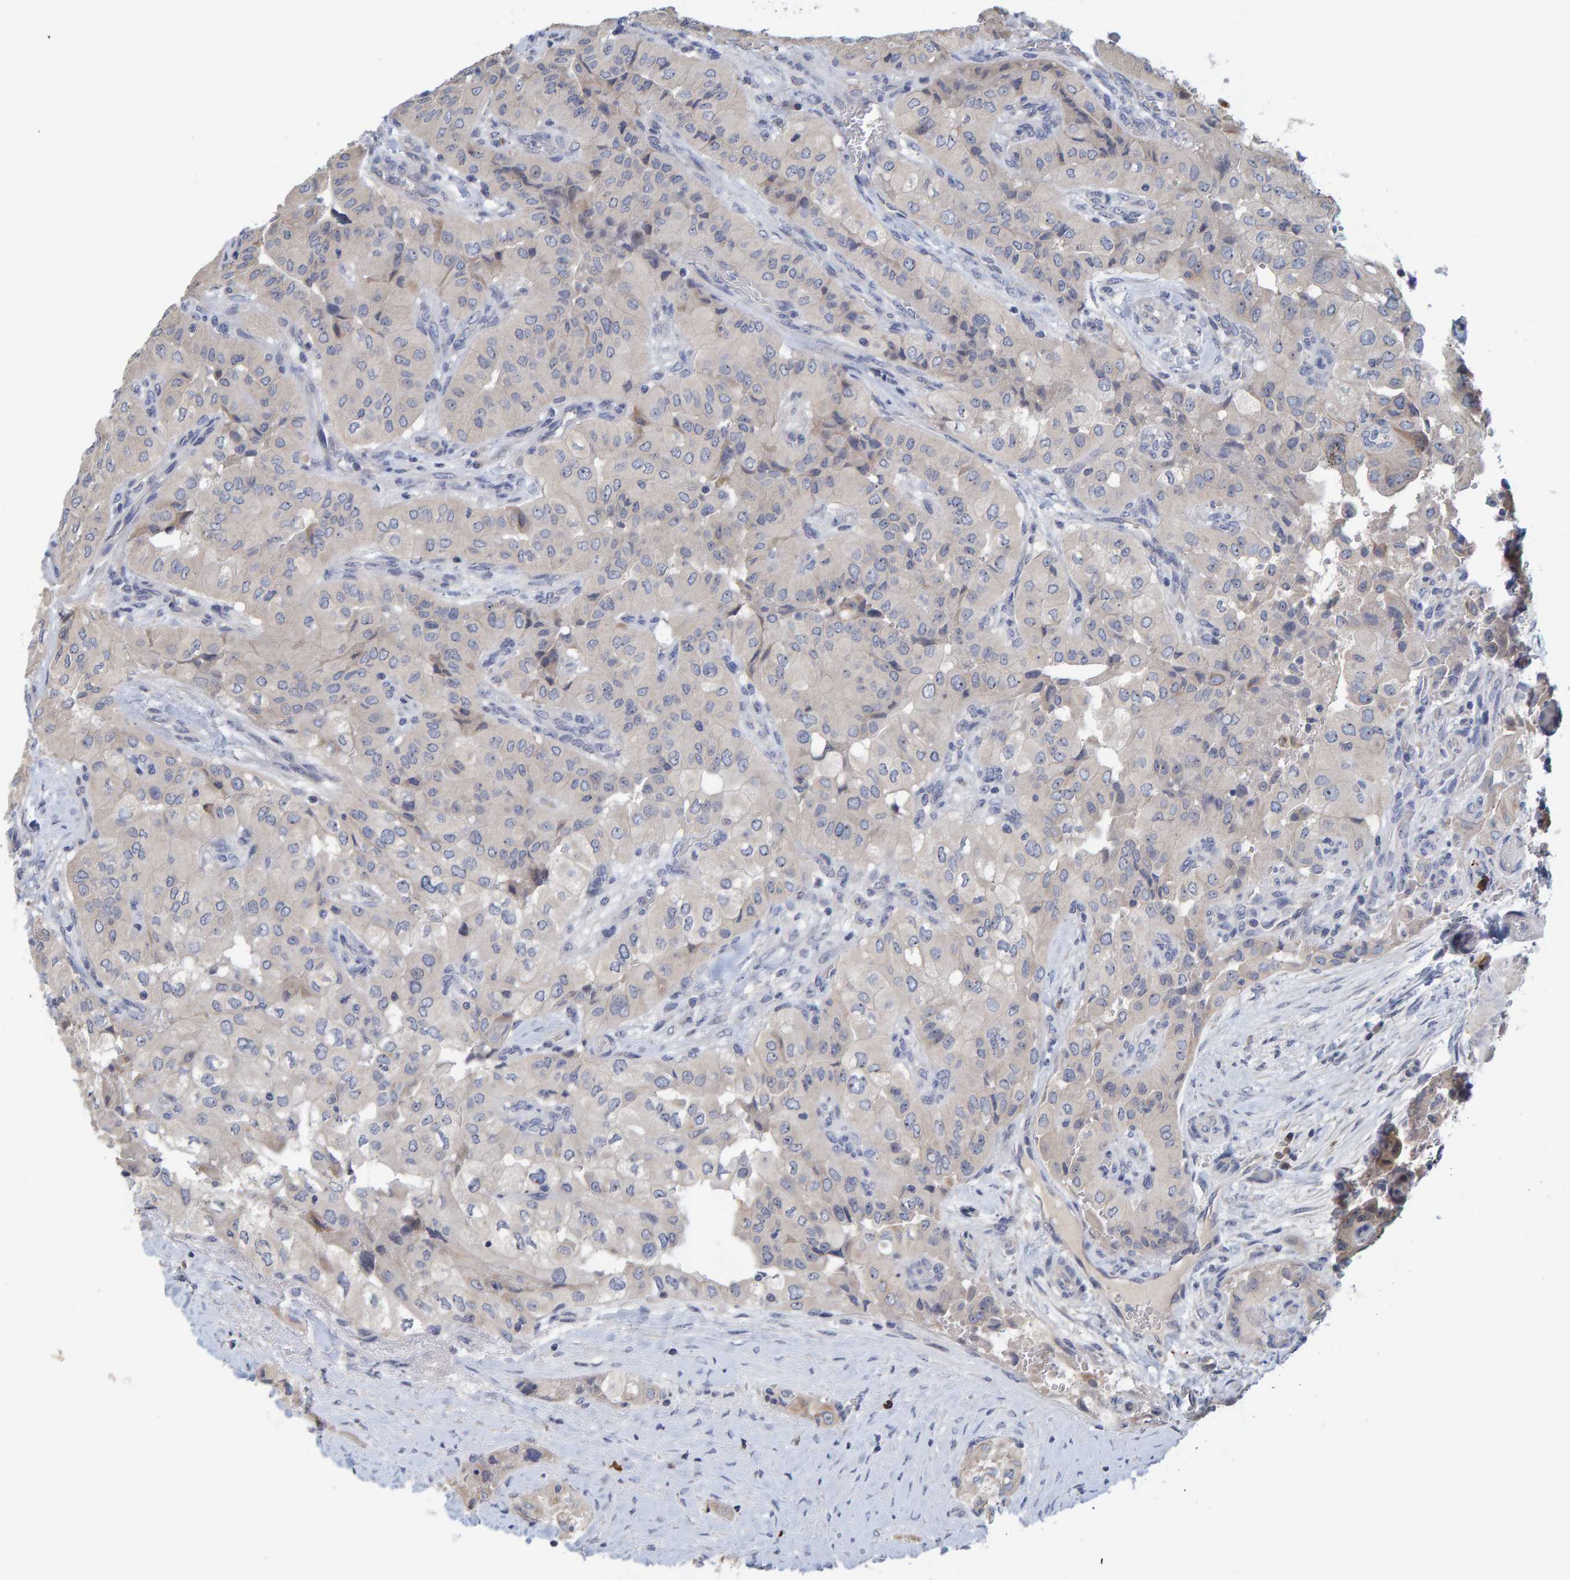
{"staining": {"intensity": "negative", "quantity": "none", "location": "none"}, "tissue": "thyroid cancer", "cell_type": "Tumor cells", "image_type": "cancer", "snomed": [{"axis": "morphology", "description": "Papillary adenocarcinoma, NOS"}, {"axis": "topography", "description": "Thyroid gland"}], "caption": "Tumor cells are negative for protein expression in human thyroid cancer.", "gene": "ZNF77", "patient": {"sex": "female", "age": 59}}